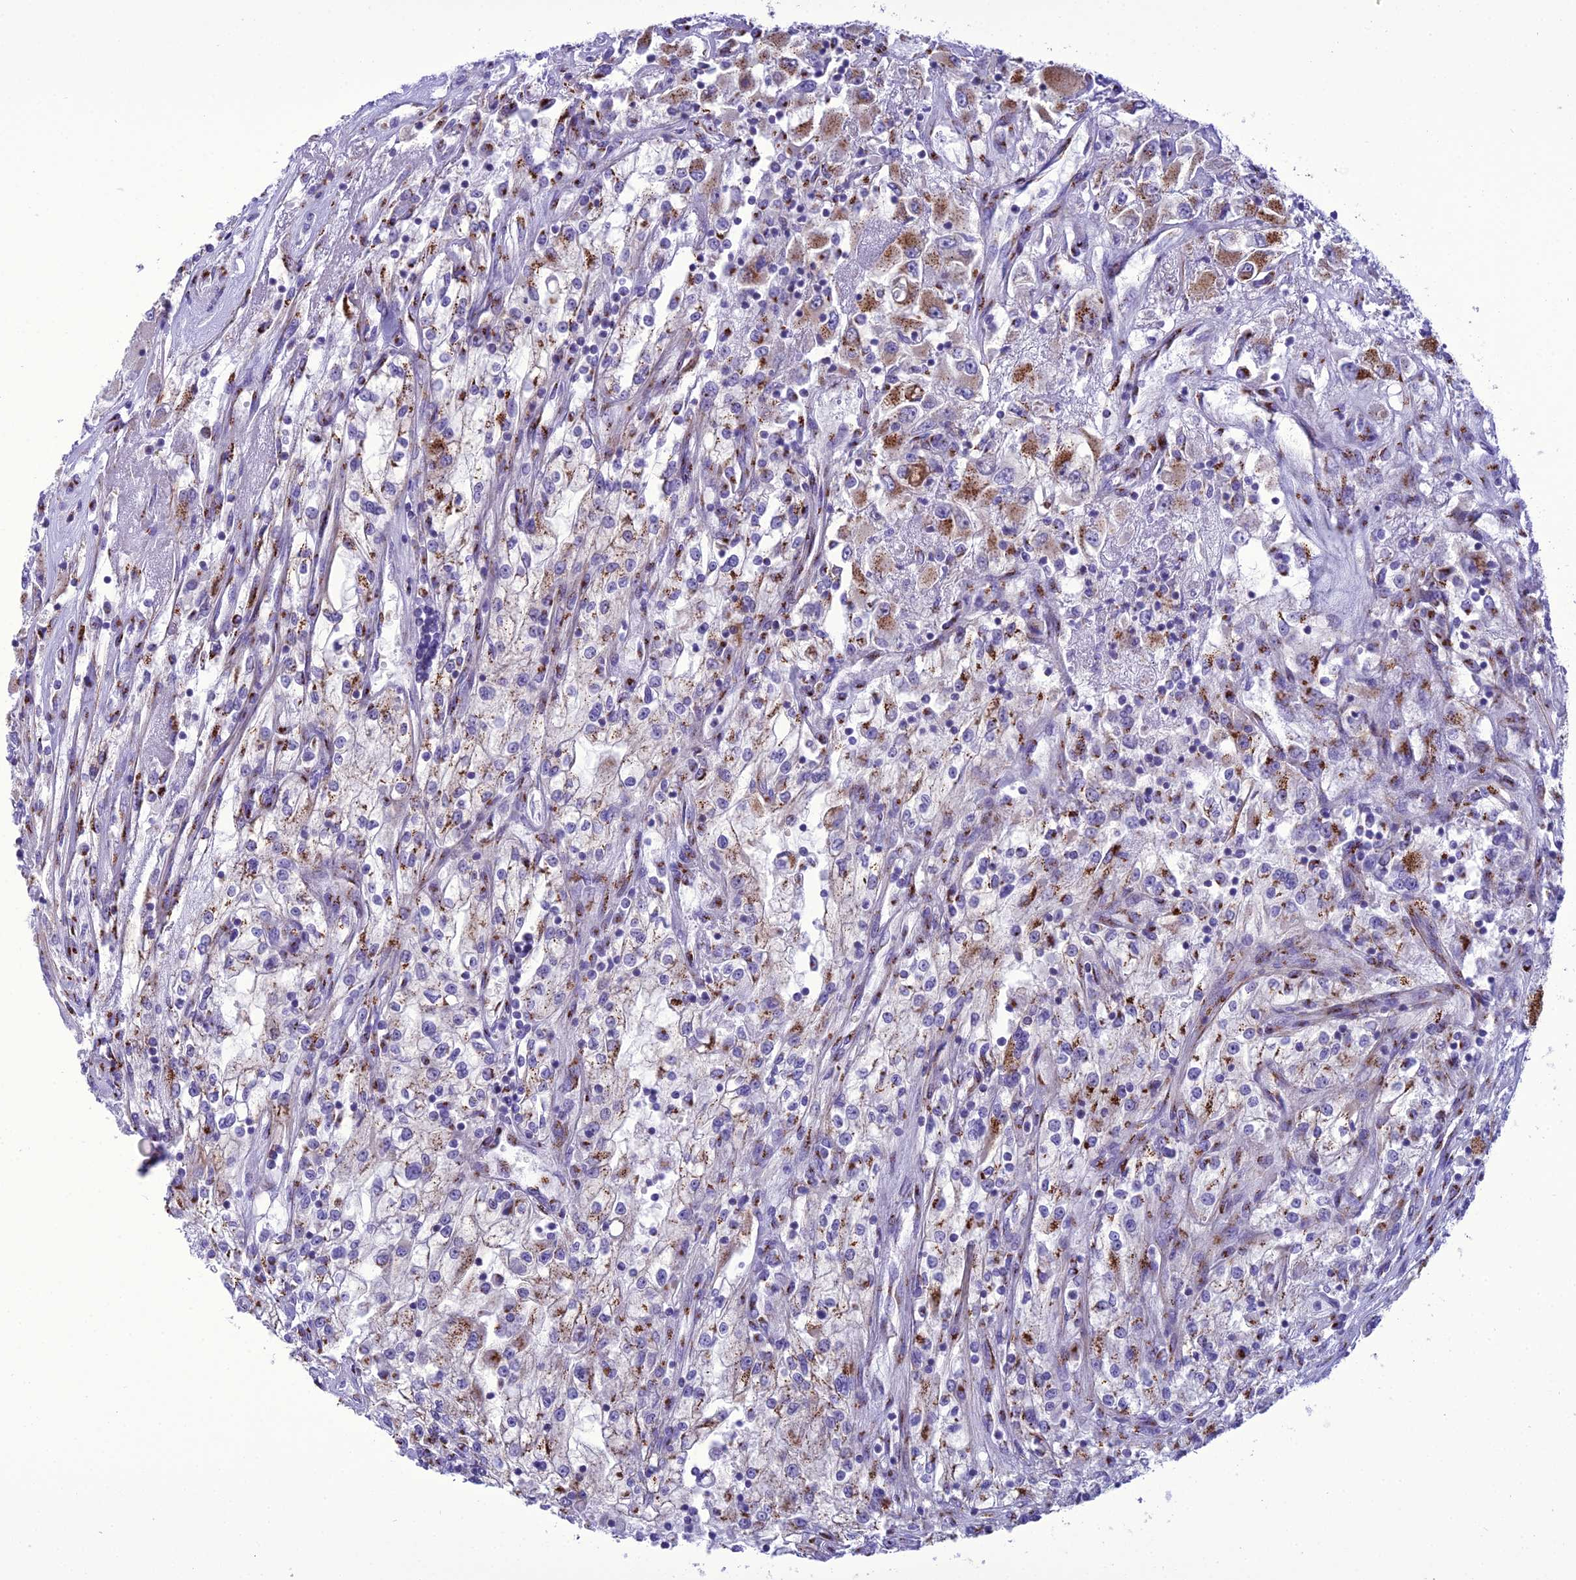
{"staining": {"intensity": "moderate", "quantity": ">75%", "location": "cytoplasmic/membranous"}, "tissue": "renal cancer", "cell_type": "Tumor cells", "image_type": "cancer", "snomed": [{"axis": "morphology", "description": "Adenocarcinoma, NOS"}, {"axis": "topography", "description": "Kidney"}], "caption": "Renal cancer (adenocarcinoma) was stained to show a protein in brown. There is medium levels of moderate cytoplasmic/membranous positivity in about >75% of tumor cells. (Stains: DAB (3,3'-diaminobenzidine) in brown, nuclei in blue, Microscopy: brightfield microscopy at high magnification).", "gene": "GOLM2", "patient": {"sex": "female", "age": 52}}